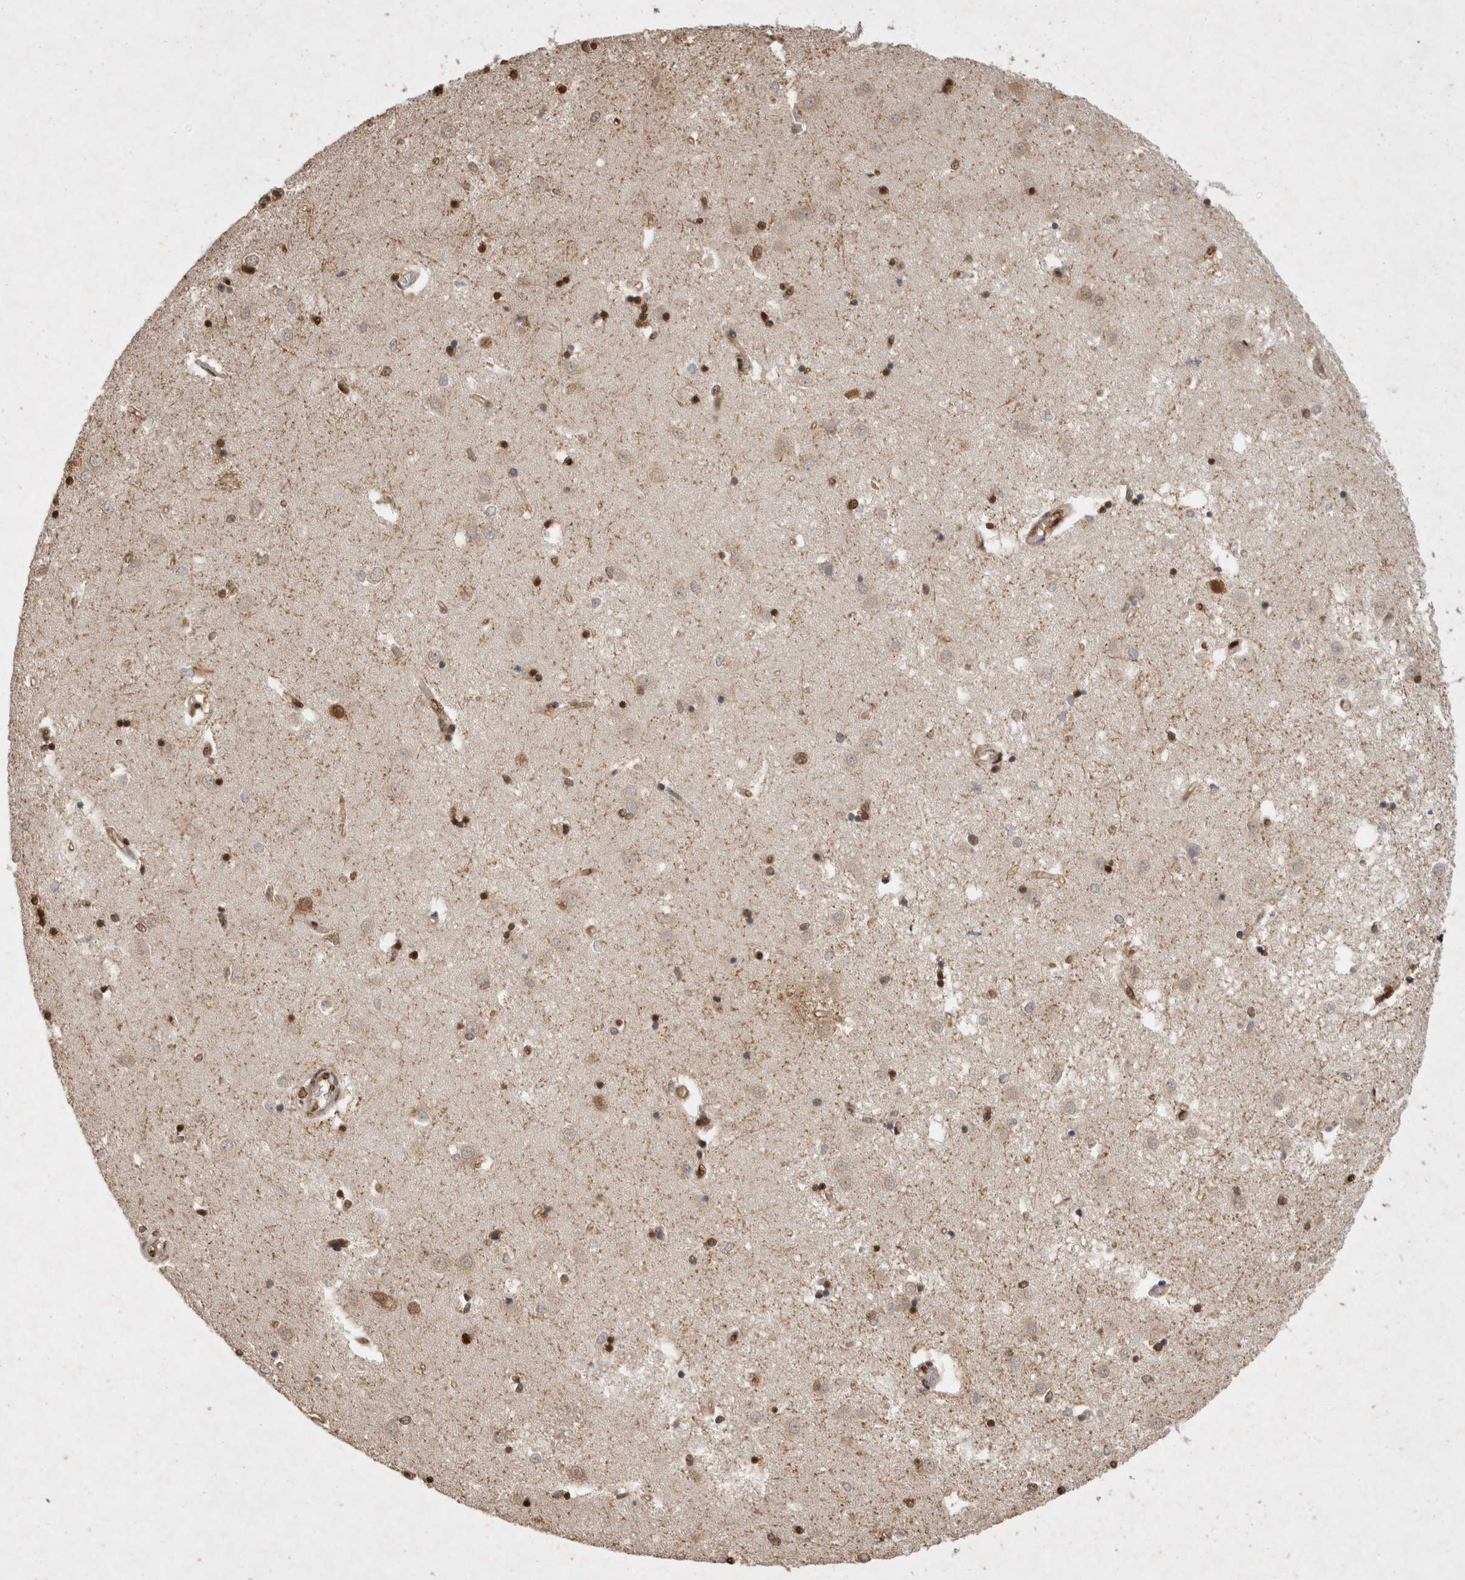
{"staining": {"intensity": "strong", "quantity": ">75%", "location": "cytoplasmic/membranous,nuclear"}, "tissue": "caudate", "cell_type": "Glial cells", "image_type": "normal", "snomed": [{"axis": "morphology", "description": "Normal tissue, NOS"}, {"axis": "topography", "description": "Lateral ventricle wall"}], "caption": "Immunohistochemistry of benign caudate displays high levels of strong cytoplasmic/membranous,nuclear positivity in about >75% of glial cells.", "gene": "HDGF", "patient": {"sex": "male", "age": 45}}